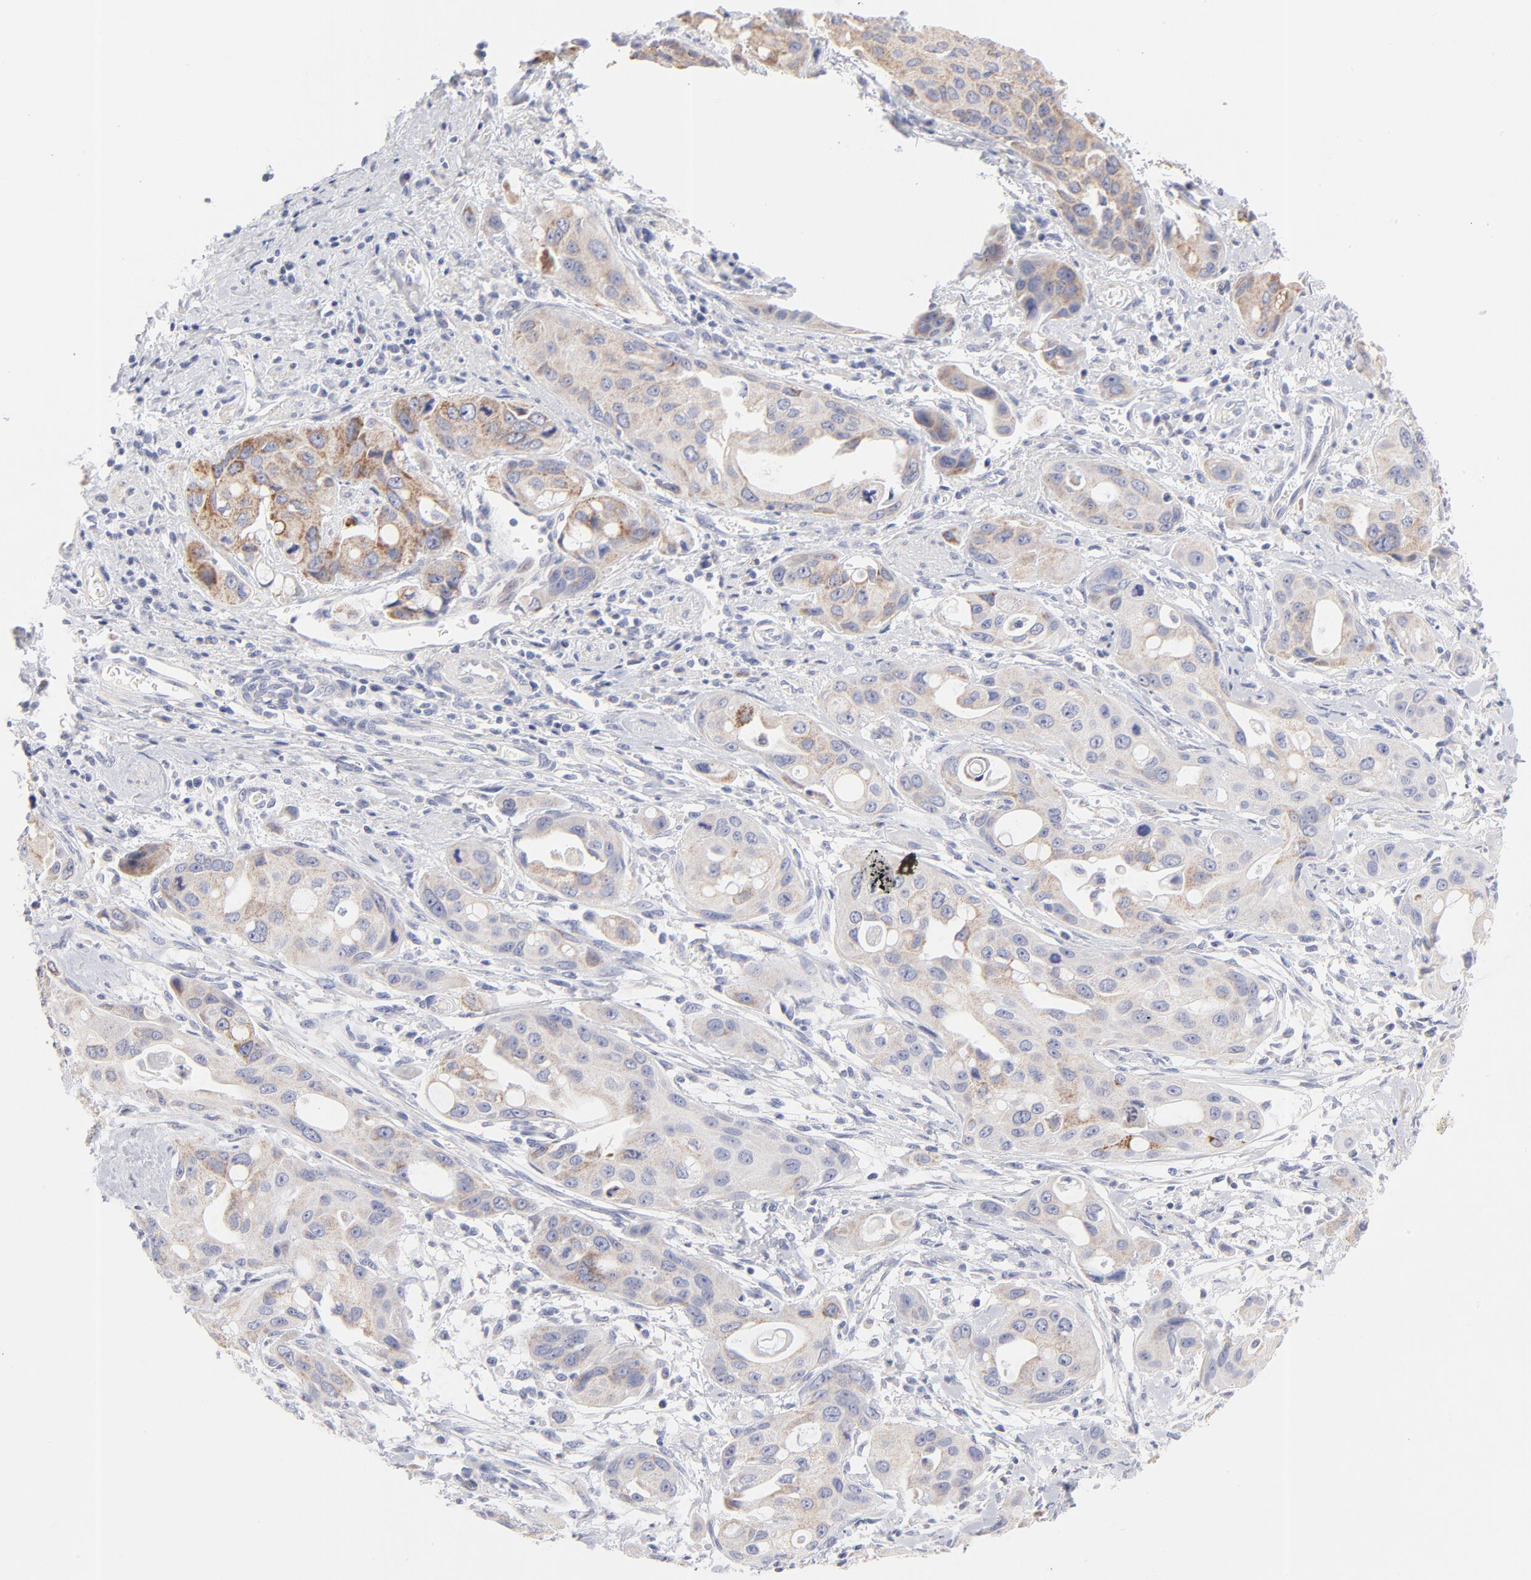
{"staining": {"intensity": "moderate", "quantity": ">75%", "location": "cytoplasmic/membranous"}, "tissue": "pancreatic cancer", "cell_type": "Tumor cells", "image_type": "cancer", "snomed": [{"axis": "morphology", "description": "Adenocarcinoma, NOS"}, {"axis": "topography", "description": "Pancreas"}], "caption": "Human pancreatic cancer stained with a protein marker reveals moderate staining in tumor cells.", "gene": "TST", "patient": {"sex": "female", "age": 60}}